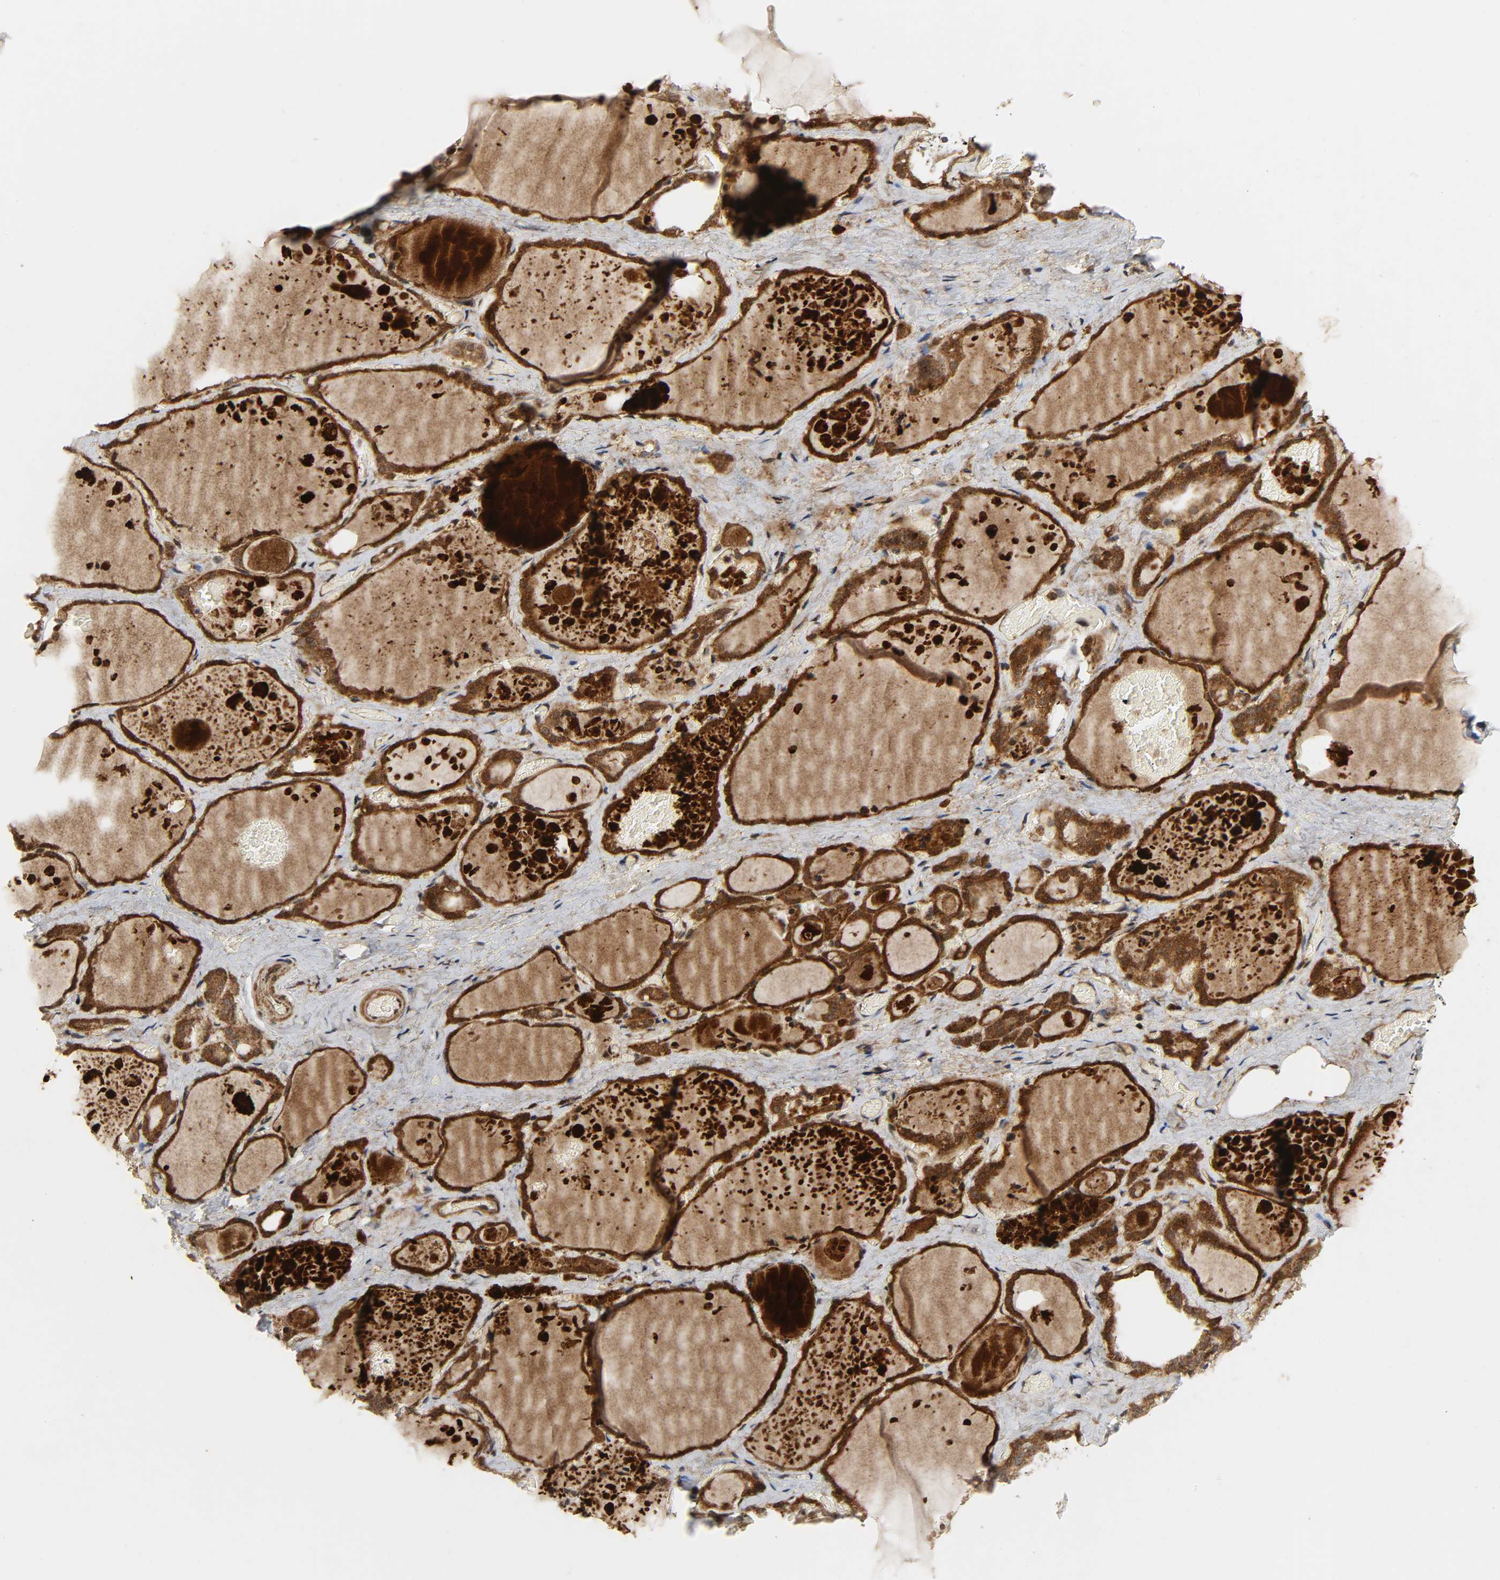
{"staining": {"intensity": "strong", "quantity": ">75%", "location": "cytoplasmic/membranous"}, "tissue": "thyroid gland", "cell_type": "Glandular cells", "image_type": "normal", "snomed": [{"axis": "morphology", "description": "Normal tissue, NOS"}, {"axis": "topography", "description": "Thyroid gland"}], "caption": "Strong cytoplasmic/membranous expression is identified in about >75% of glandular cells in benign thyroid gland.", "gene": "CHUK", "patient": {"sex": "male", "age": 61}}